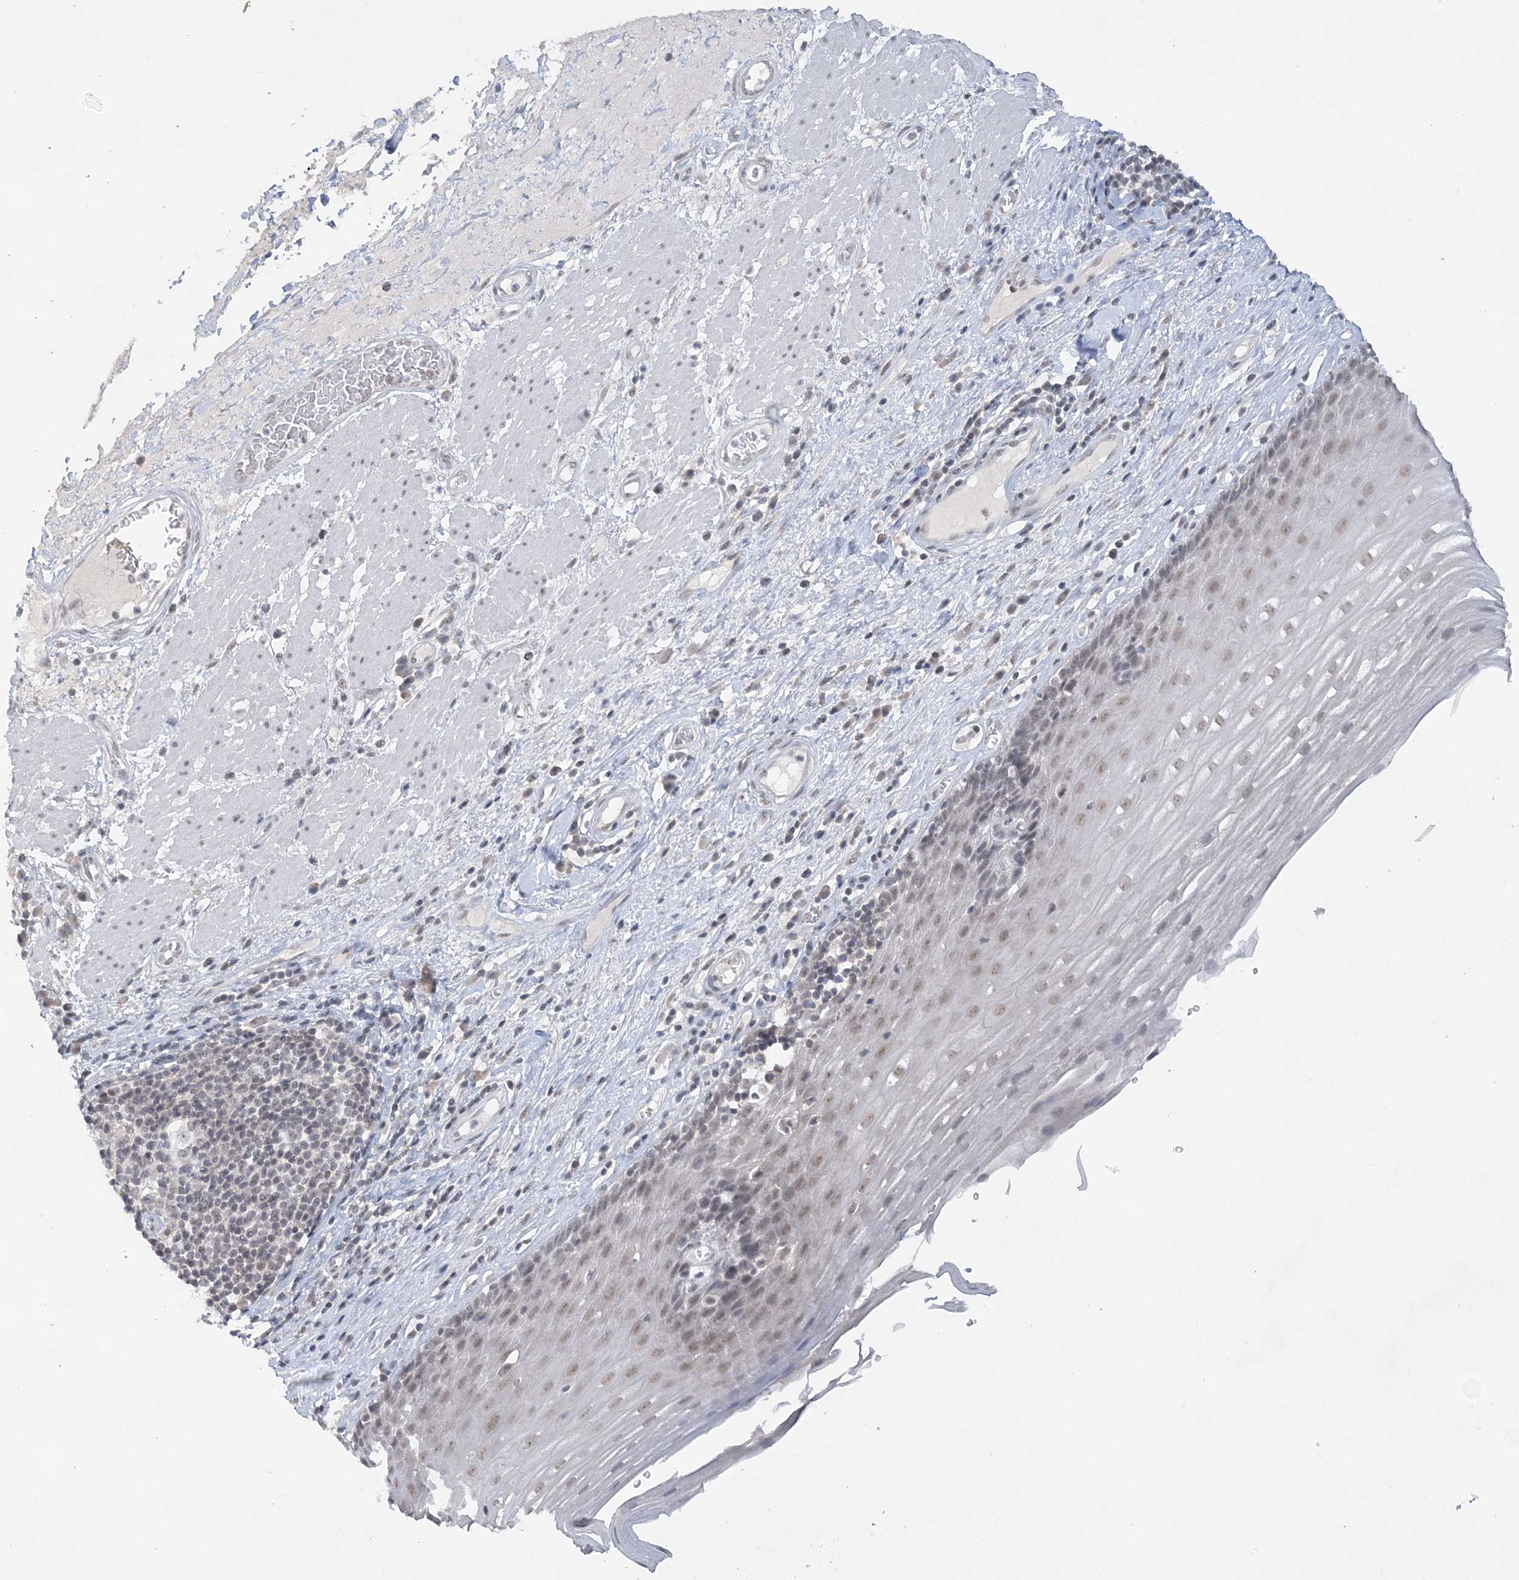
{"staining": {"intensity": "weak", "quantity": "25%-75%", "location": "nuclear"}, "tissue": "esophagus", "cell_type": "Squamous epithelial cells", "image_type": "normal", "snomed": [{"axis": "morphology", "description": "Normal tissue, NOS"}, {"axis": "topography", "description": "Esophagus"}], "caption": "A micrograph showing weak nuclear staining in approximately 25%-75% of squamous epithelial cells in normal esophagus, as visualized by brown immunohistochemical staining.", "gene": "KMT2D", "patient": {"sex": "male", "age": 62}}